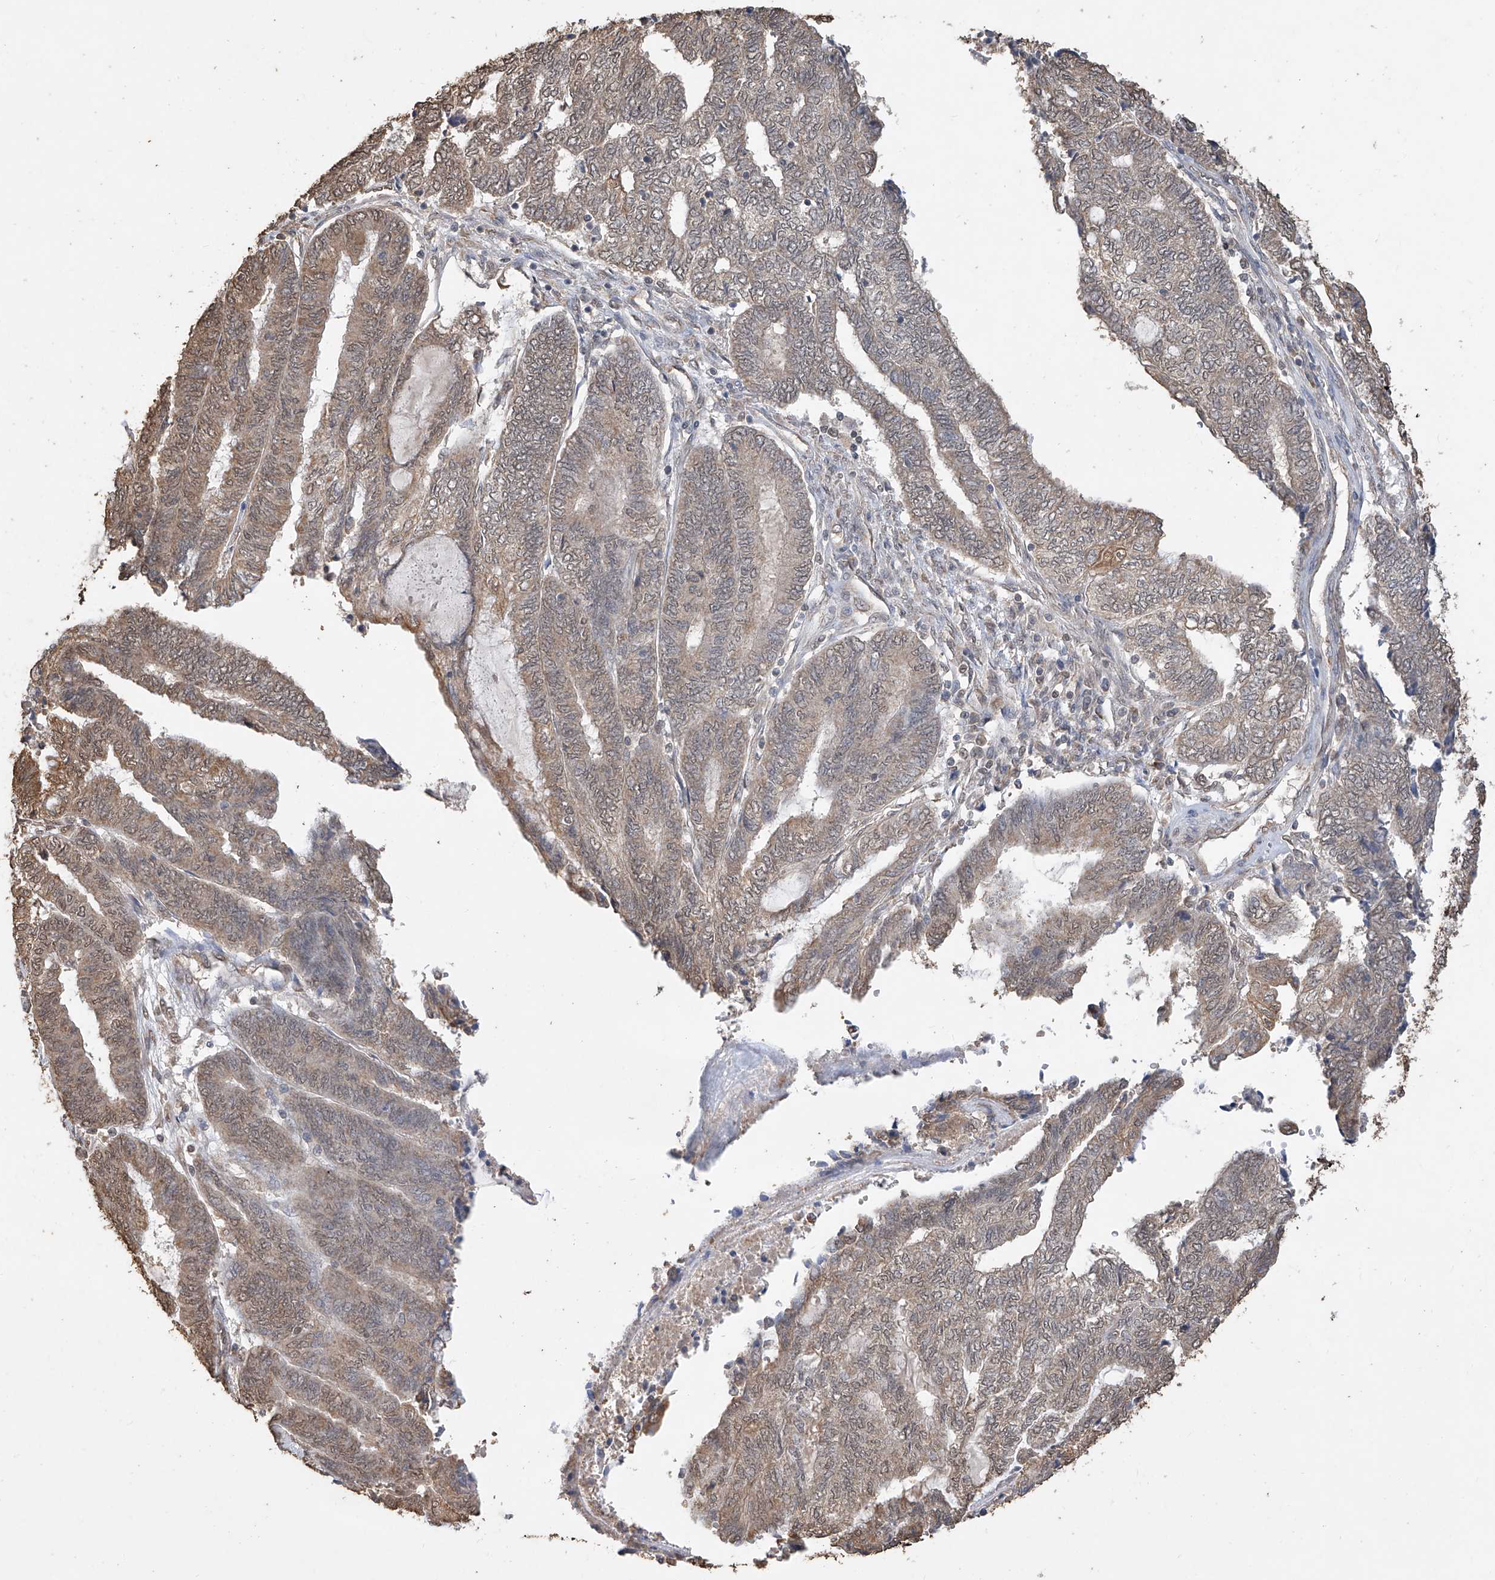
{"staining": {"intensity": "moderate", "quantity": "25%-75%", "location": "cytoplasmic/membranous"}, "tissue": "endometrial cancer", "cell_type": "Tumor cells", "image_type": "cancer", "snomed": [{"axis": "morphology", "description": "Adenocarcinoma, NOS"}, {"axis": "topography", "description": "Uterus"}, {"axis": "topography", "description": "Endometrium"}], "caption": "Immunohistochemical staining of endometrial adenocarcinoma shows medium levels of moderate cytoplasmic/membranous protein positivity in about 25%-75% of tumor cells.", "gene": "ELOVL1", "patient": {"sex": "female", "age": 70}}